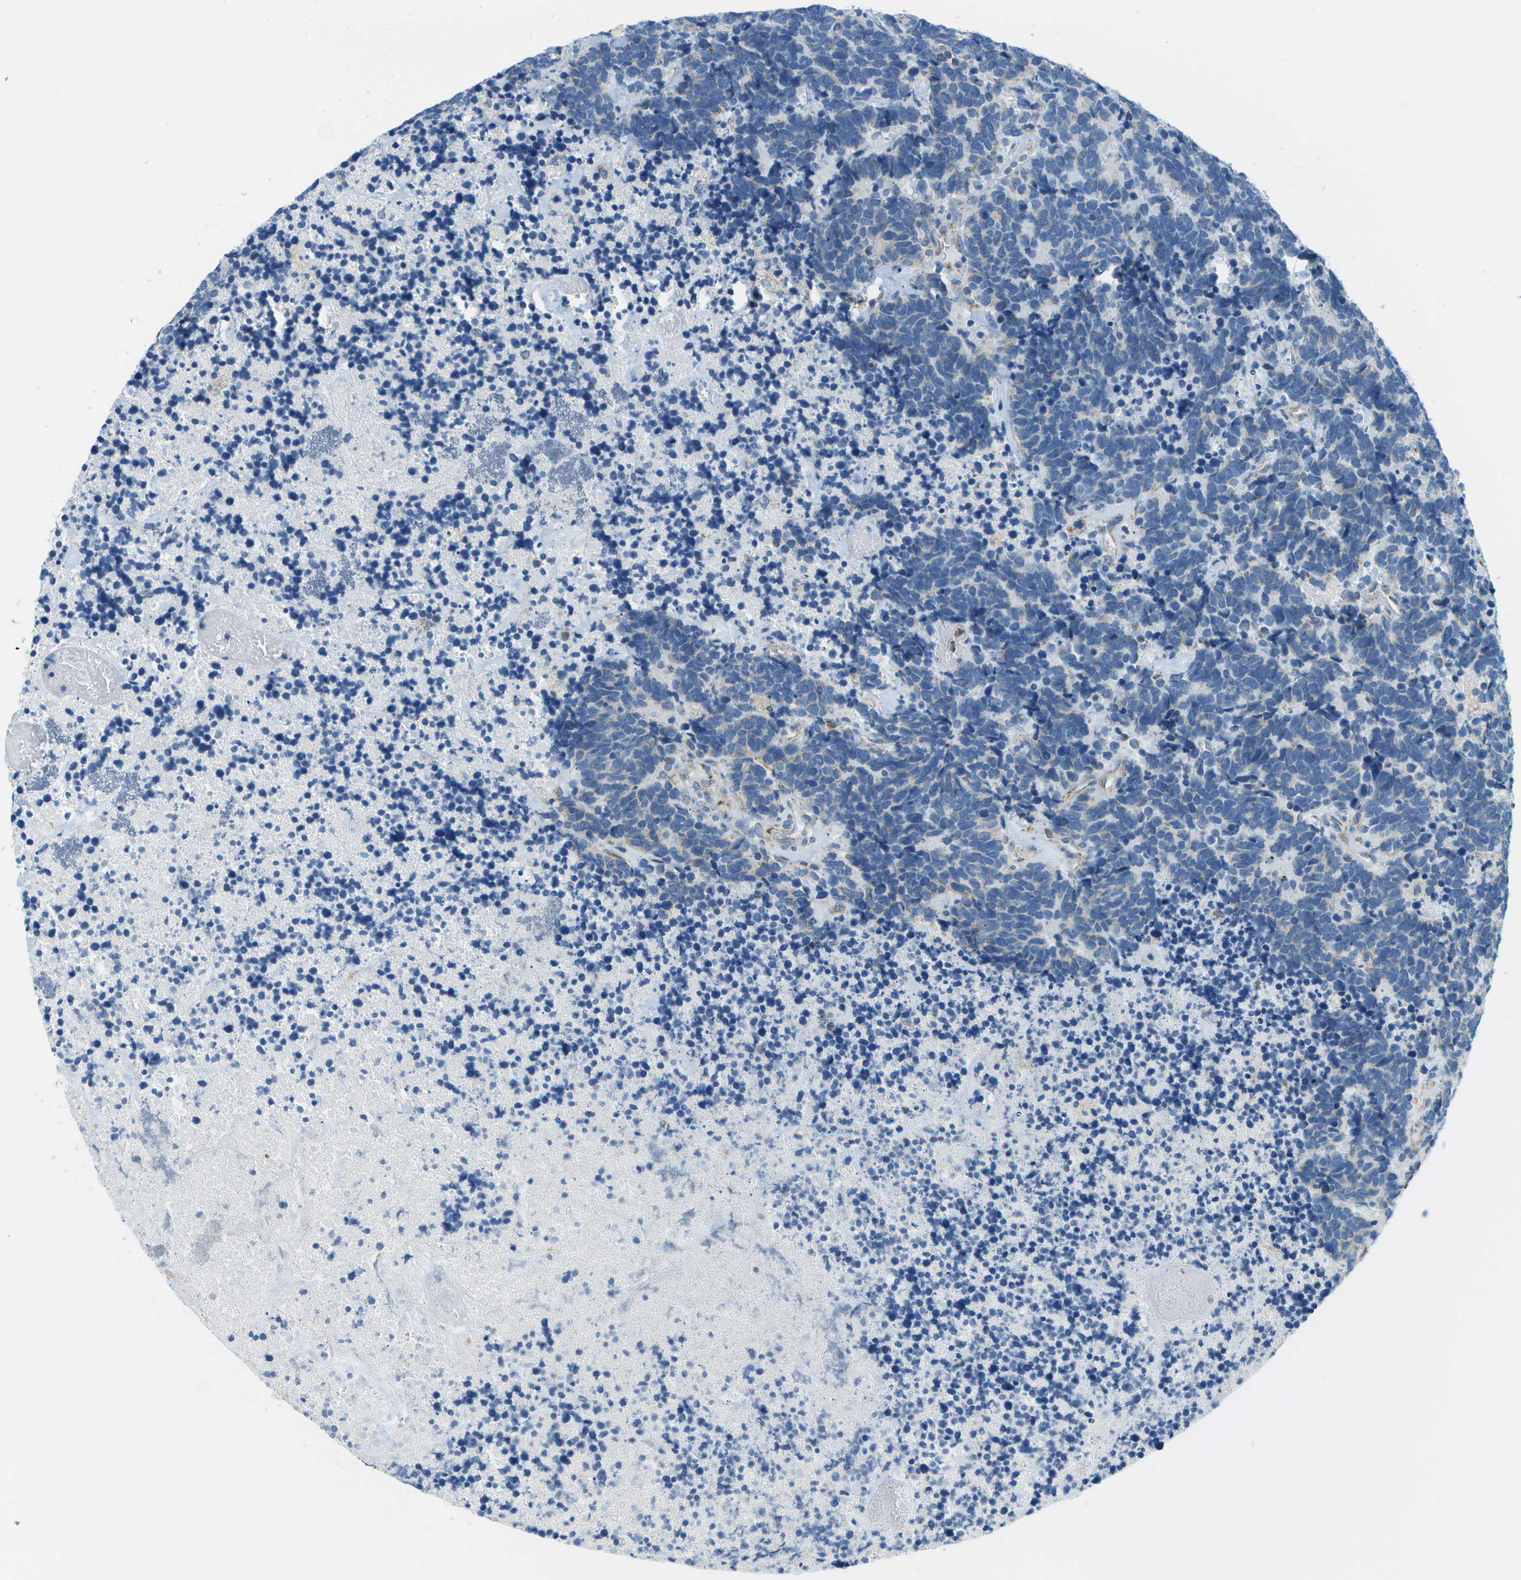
{"staining": {"intensity": "negative", "quantity": "none", "location": "none"}, "tissue": "carcinoid", "cell_type": "Tumor cells", "image_type": "cancer", "snomed": [{"axis": "morphology", "description": "Carcinoma, NOS"}, {"axis": "morphology", "description": "Carcinoid, malignant, NOS"}, {"axis": "topography", "description": "Urinary bladder"}], "caption": "IHC photomicrograph of carcinoid stained for a protein (brown), which displays no expression in tumor cells.", "gene": "PTGIS", "patient": {"sex": "male", "age": 57}}